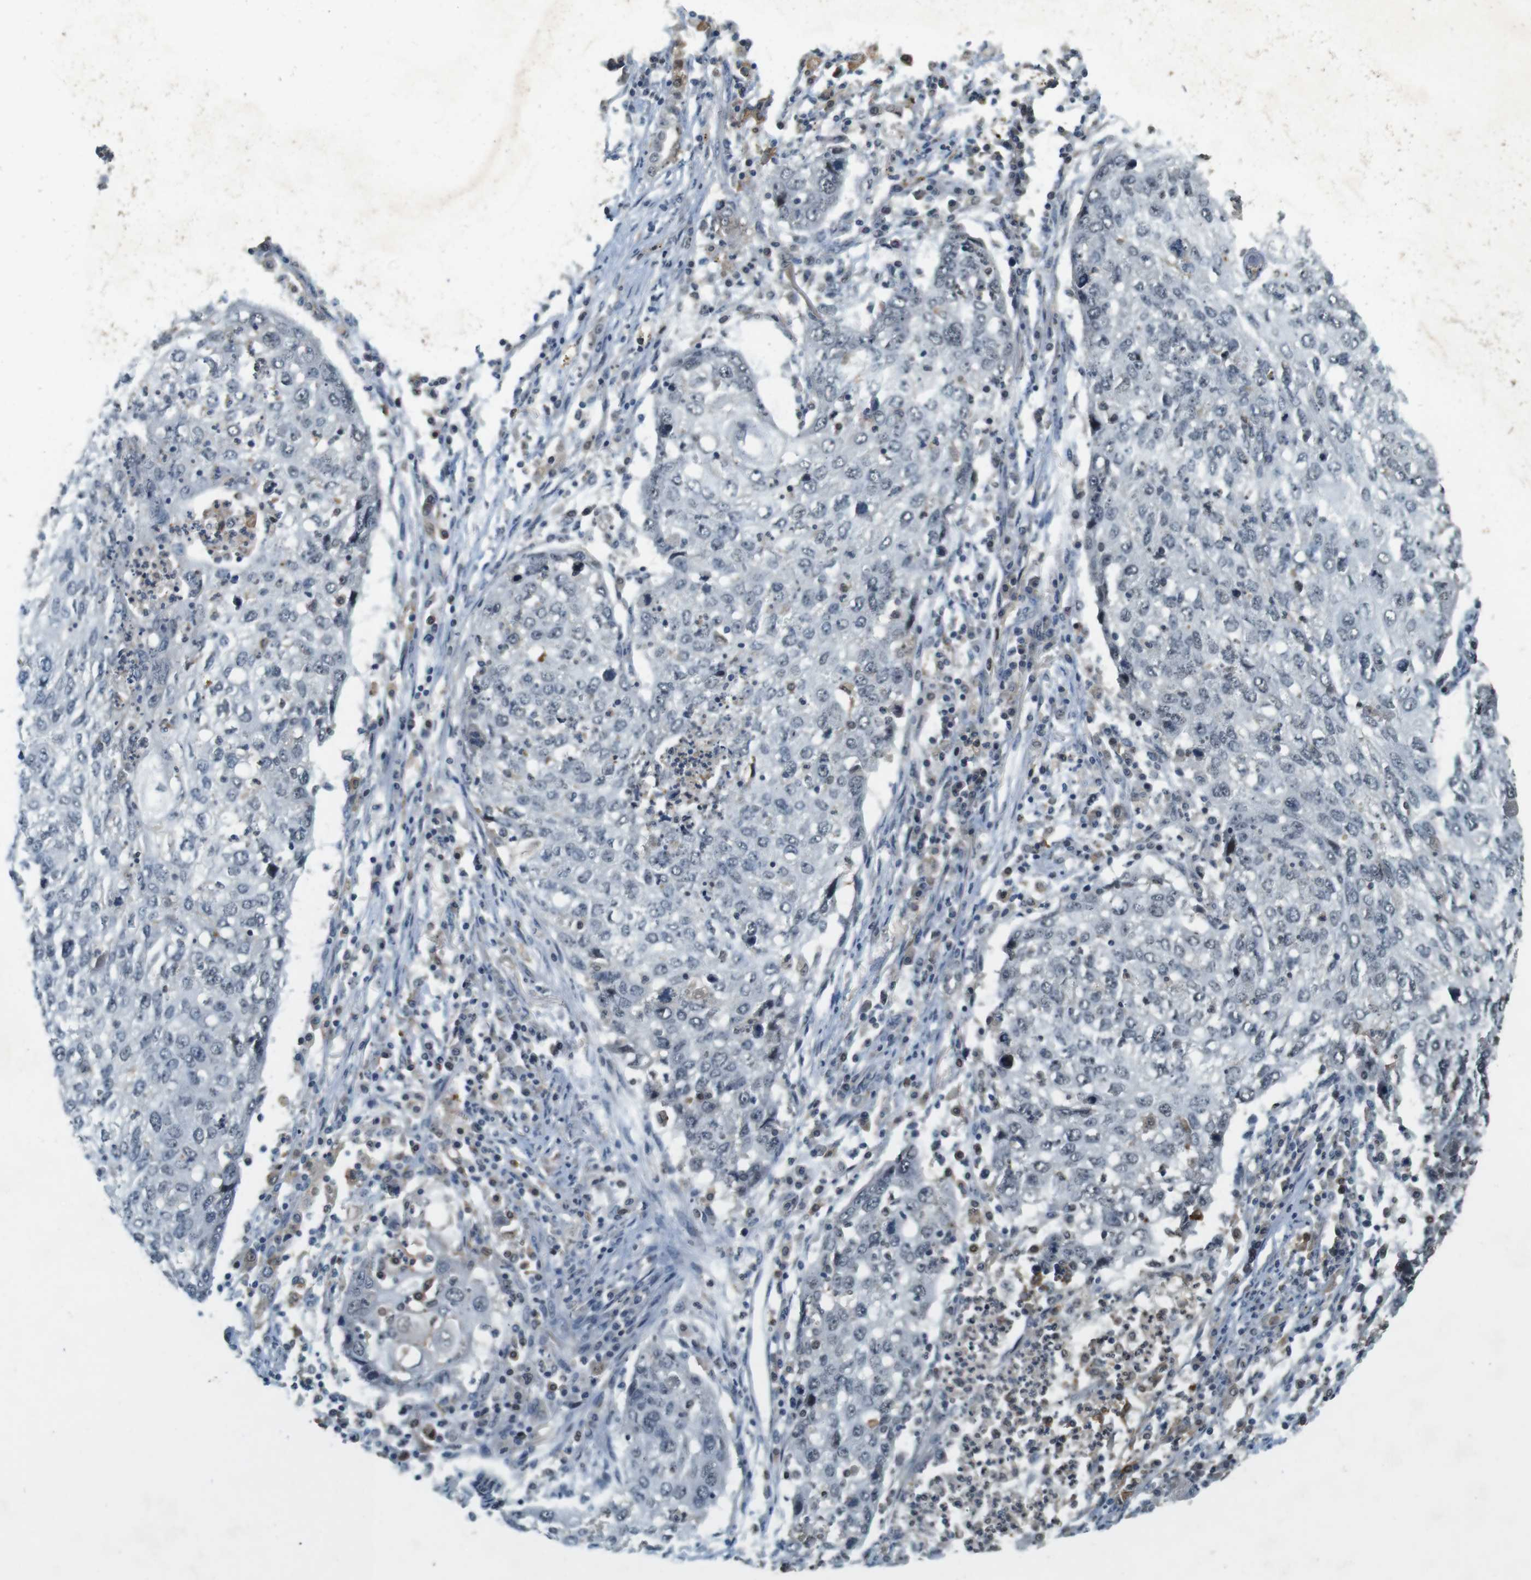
{"staining": {"intensity": "negative", "quantity": "none", "location": "none"}, "tissue": "lung cancer", "cell_type": "Tumor cells", "image_type": "cancer", "snomed": [{"axis": "morphology", "description": "Squamous cell carcinoma, NOS"}, {"axis": "topography", "description": "Lung"}], "caption": "Human lung cancer stained for a protein using immunohistochemistry (IHC) exhibits no expression in tumor cells.", "gene": "CDK14", "patient": {"sex": "female", "age": 63}}